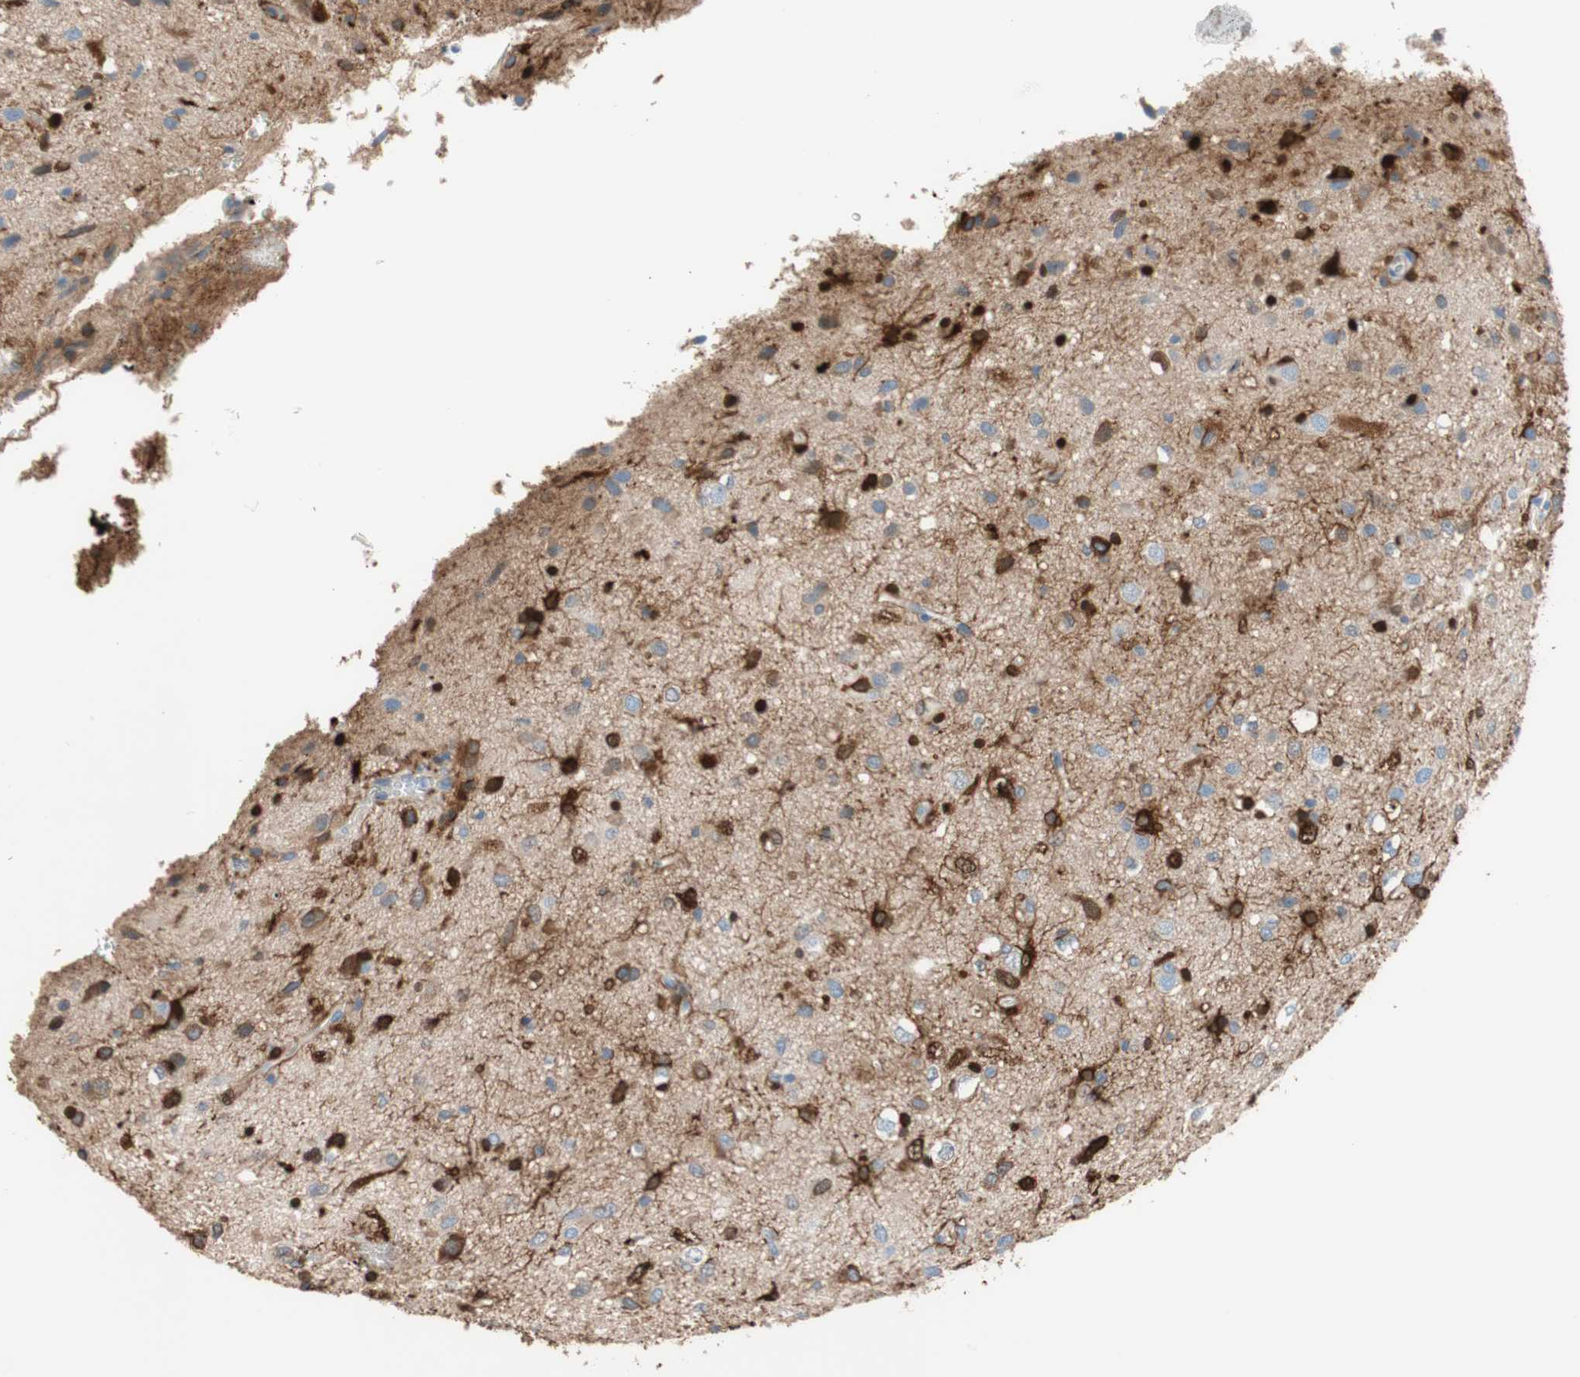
{"staining": {"intensity": "strong", "quantity": "25%-75%", "location": "cytoplasmic/membranous"}, "tissue": "glioma", "cell_type": "Tumor cells", "image_type": "cancer", "snomed": [{"axis": "morphology", "description": "Glioma, malignant, Low grade"}, {"axis": "topography", "description": "Brain"}], "caption": "An immunohistochemistry (IHC) photomicrograph of tumor tissue is shown. Protein staining in brown highlights strong cytoplasmic/membranous positivity in low-grade glioma (malignant) within tumor cells.", "gene": "GLUL", "patient": {"sex": "male", "age": 77}}